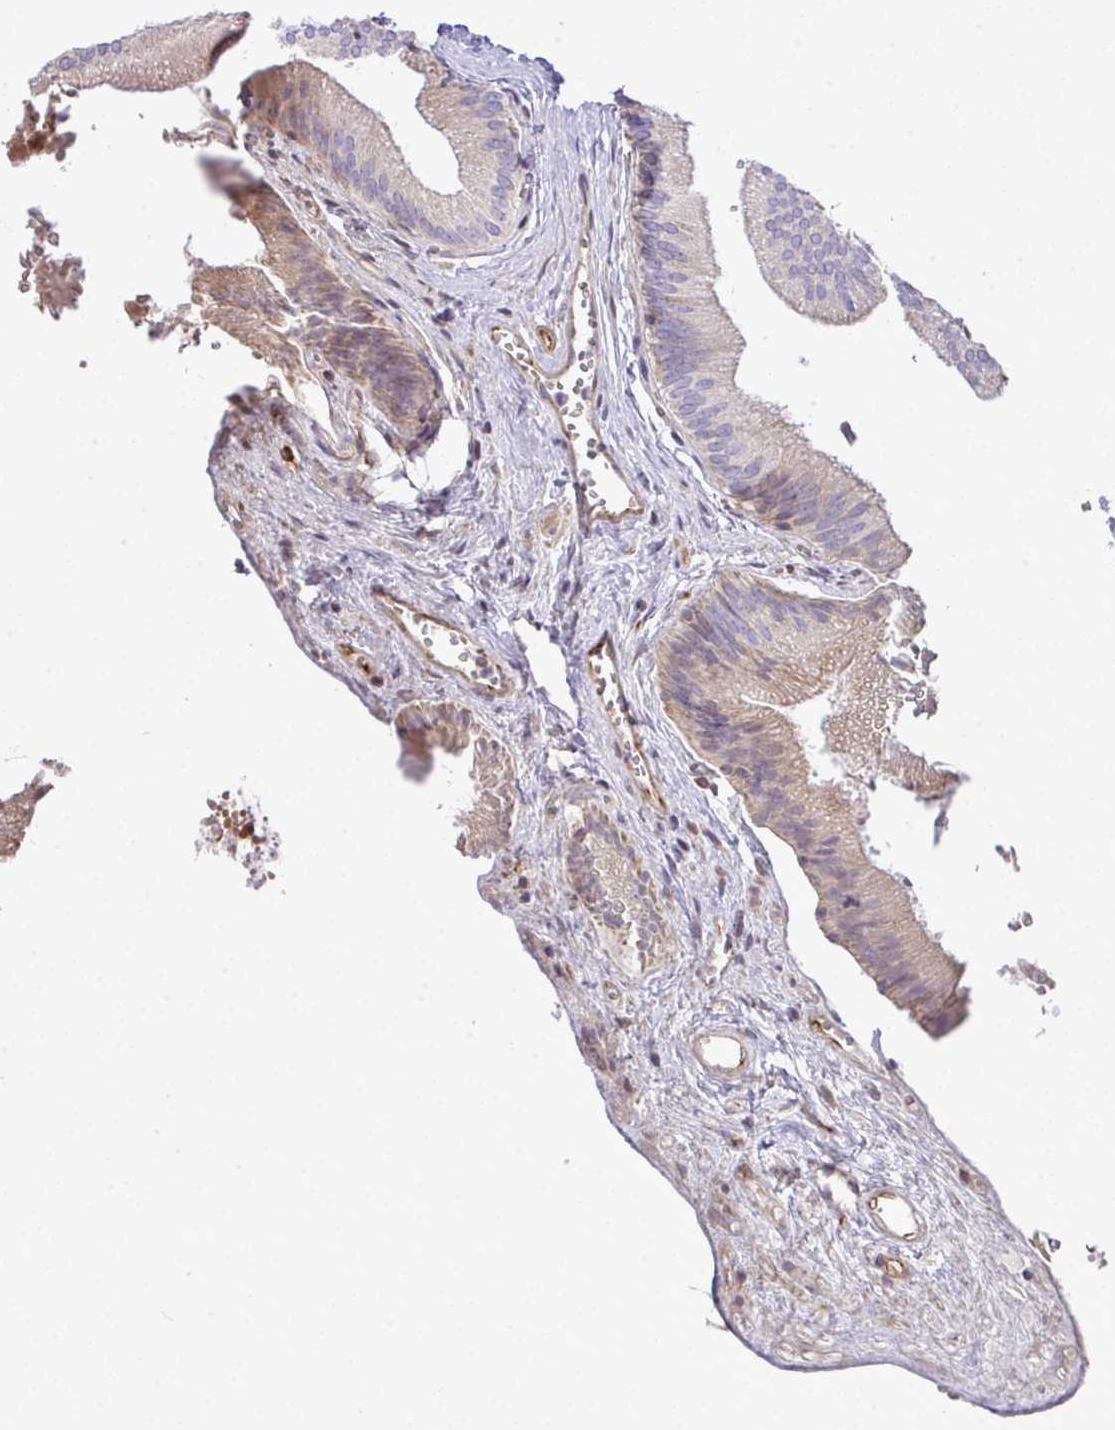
{"staining": {"intensity": "weak", "quantity": "<25%", "location": "cytoplasmic/membranous"}, "tissue": "gallbladder", "cell_type": "Glandular cells", "image_type": "normal", "snomed": [{"axis": "morphology", "description": "Normal tissue, NOS"}, {"axis": "topography", "description": "Gallbladder"}], "caption": "This is an IHC photomicrograph of normal gallbladder. There is no staining in glandular cells.", "gene": "GRID2", "patient": {"sex": "male", "age": 17}}